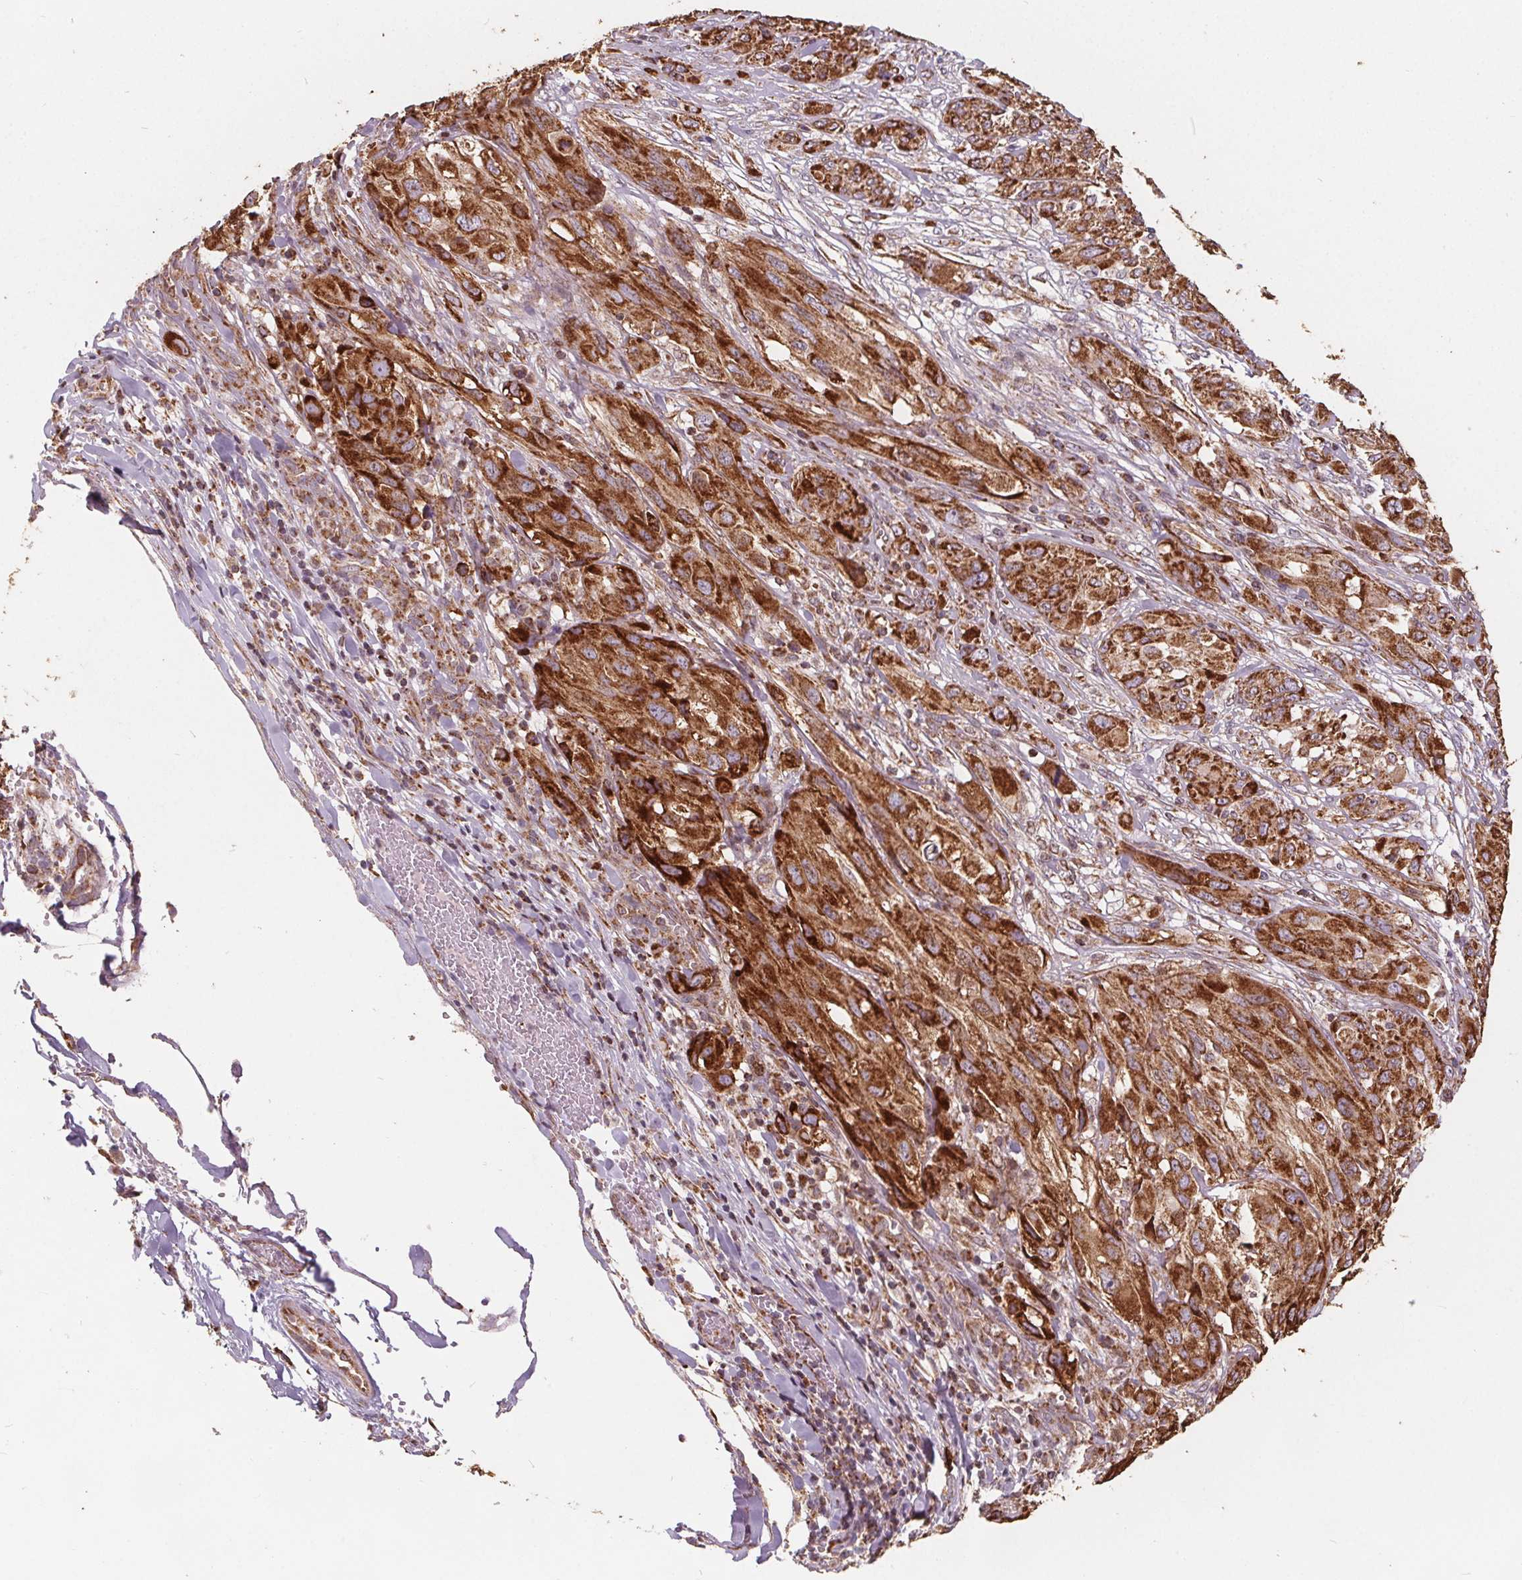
{"staining": {"intensity": "strong", "quantity": ">75%", "location": "cytoplasmic/membranous"}, "tissue": "melanoma", "cell_type": "Tumor cells", "image_type": "cancer", "snomed": [{"axis": "morphology", "description": "Malignant melanoma, NOS"}, {"axis": "topography", "description": "Skin"}], "caption": "Brown immunohistochemical staining in melanoma exhibits strong cytoplasmic/membranous positivity in about >75% of tumor cells.", "gene": "PLSCR3", "patient": {"sex": "female", "age": 91}}